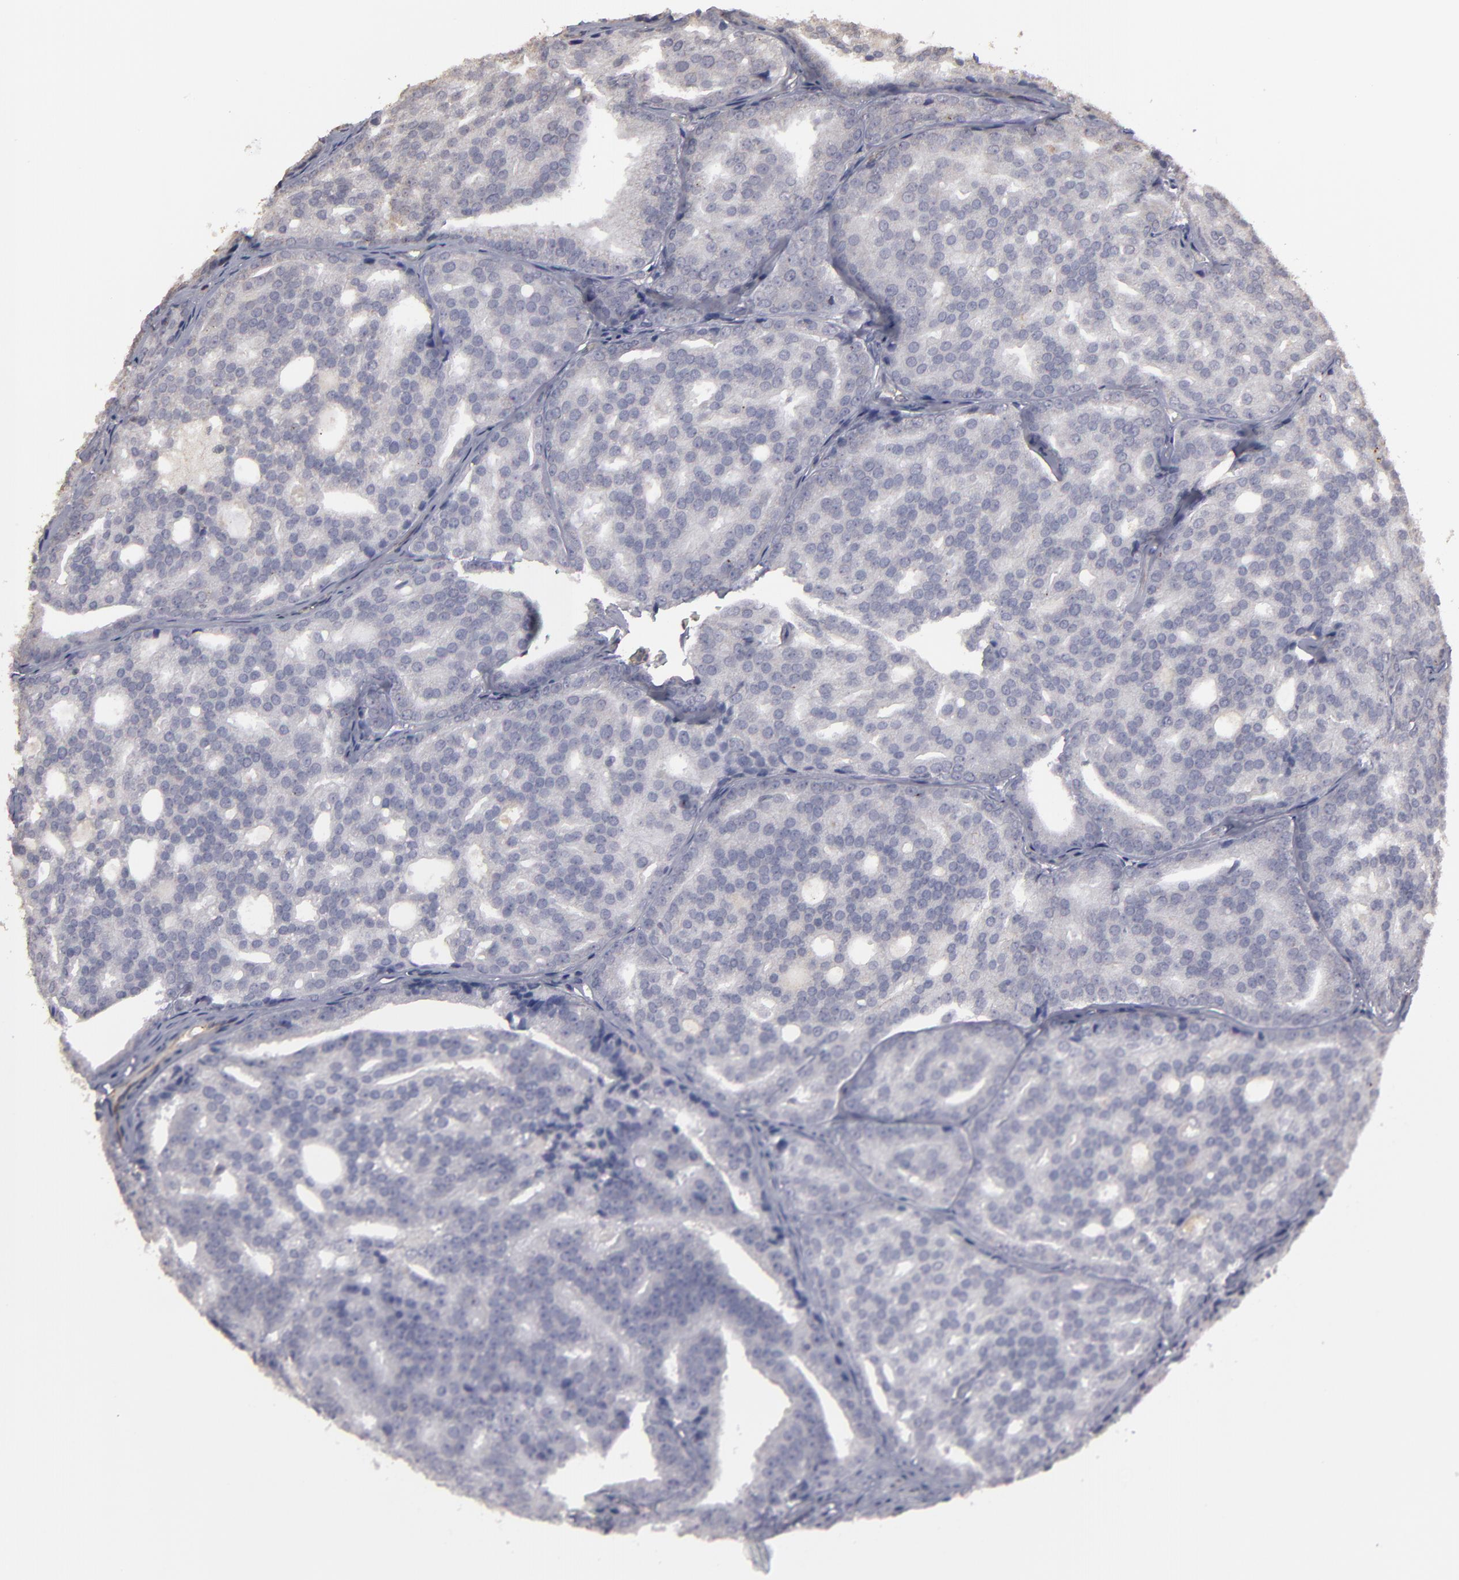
{"staining": {"intensity": "weak", "quantity": "<25%", "location": "cytoplasmic/membranous"}, "tissue": "prostate cancer", "cell_type": "Tumor cells", "image_type": "cancer", "snomed": [{"axis": "morphology", "description": "Adenocarcinoma, High grade"}, {"axis": "topography", "description": "Prostate"}], "caption": "Immunohistochemistry histopathology image of prostate cancer stained for a protein (brown), which reveals no positivity in tumor cells.", "gene": "CD55", "patient": {"sex": "male", "age": 64}}